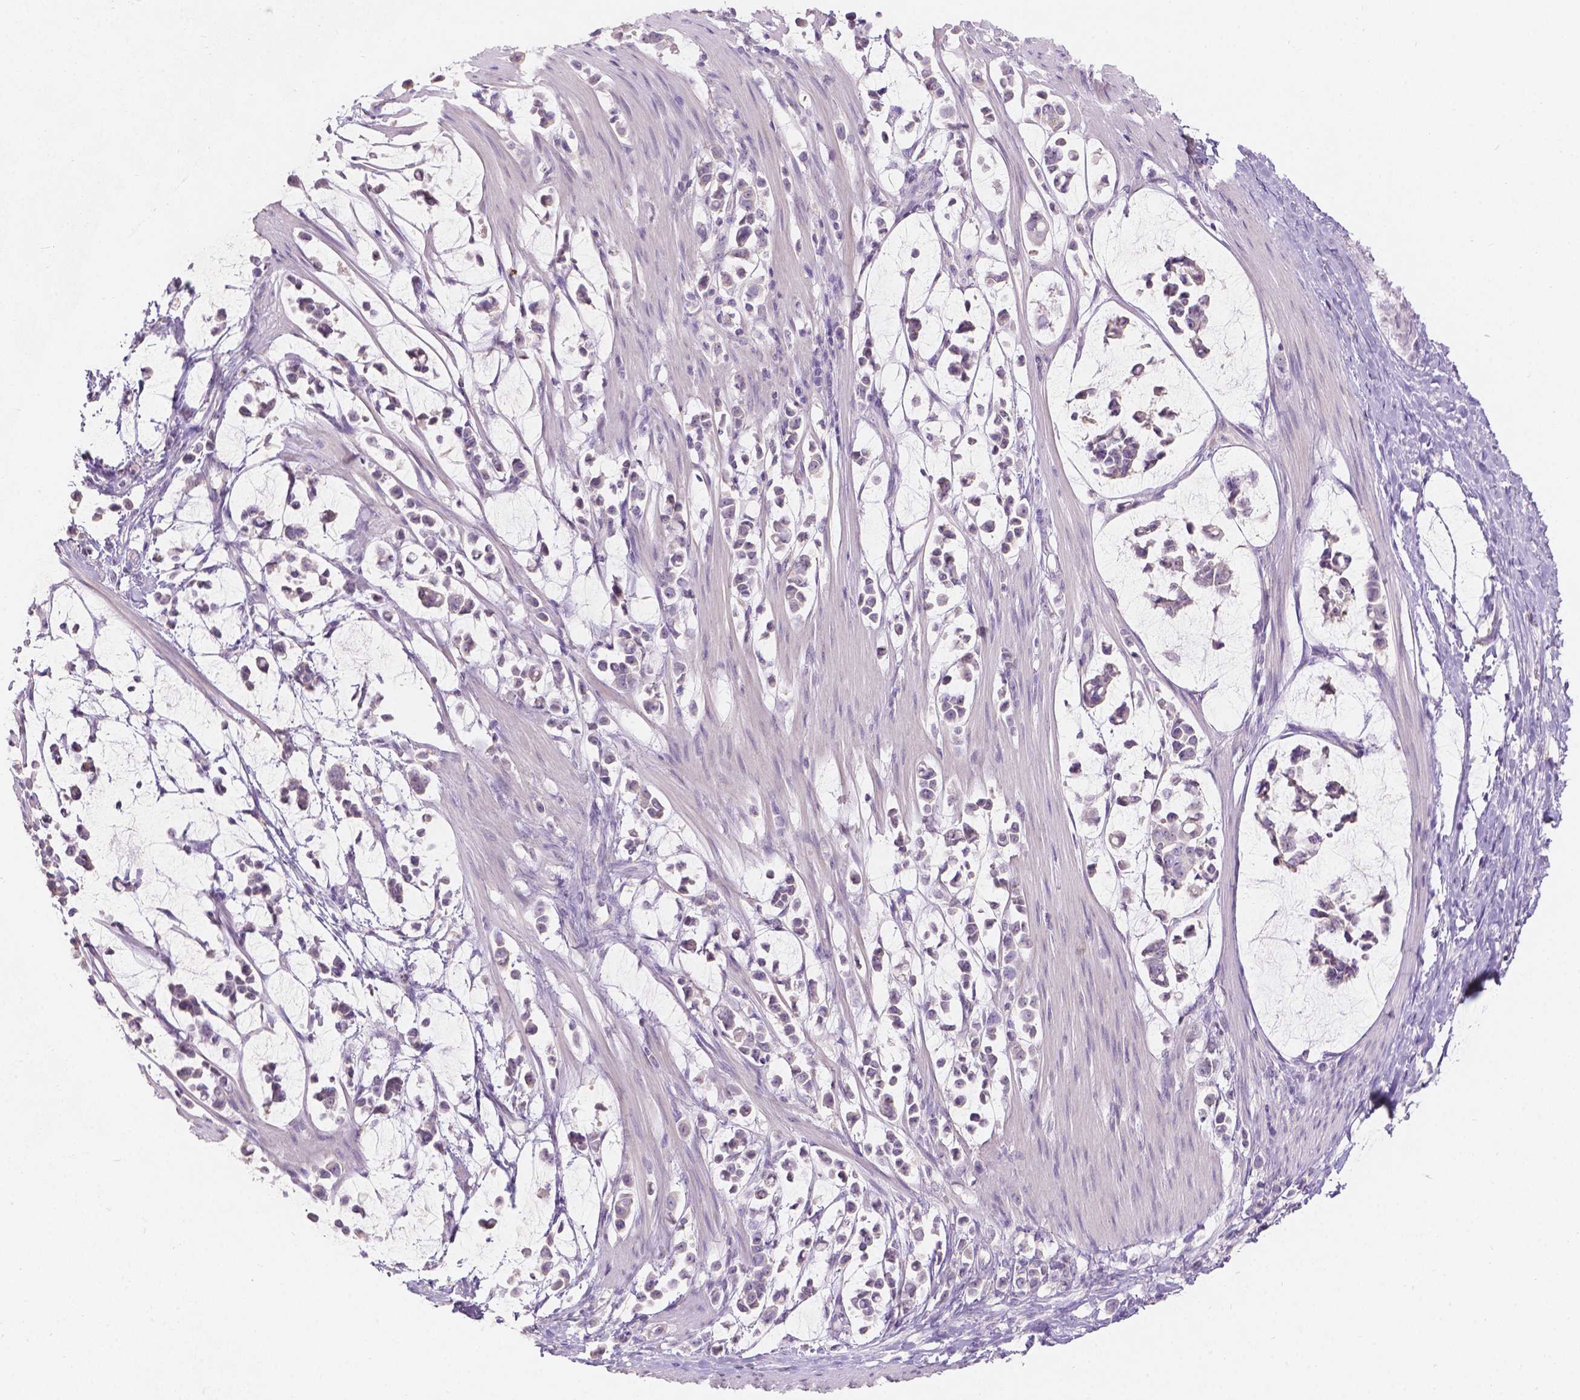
{"staining": {"intensity": "negative", "quantity": "none", "location": "none"}, "tissue": "stomach cancer", "cell_type": "Tumor cells", "image_type": "cancer", "snomed": [{"axis": "morphology", "description": "Adenocarcinoma, NOS"}, {"axis": "topography", "description": "Stomach"}], "caption": "Stomach cancer (adenocarcinoma) was stained to show a protein in brown. There is no significant positivity in tumor cells. (DAB immunohistochemistry (IHC) visualized using brightfield microscopy, high magnification).", "gene": "DCAF4L1", "patient": {"sex": "male", "age": 82}}